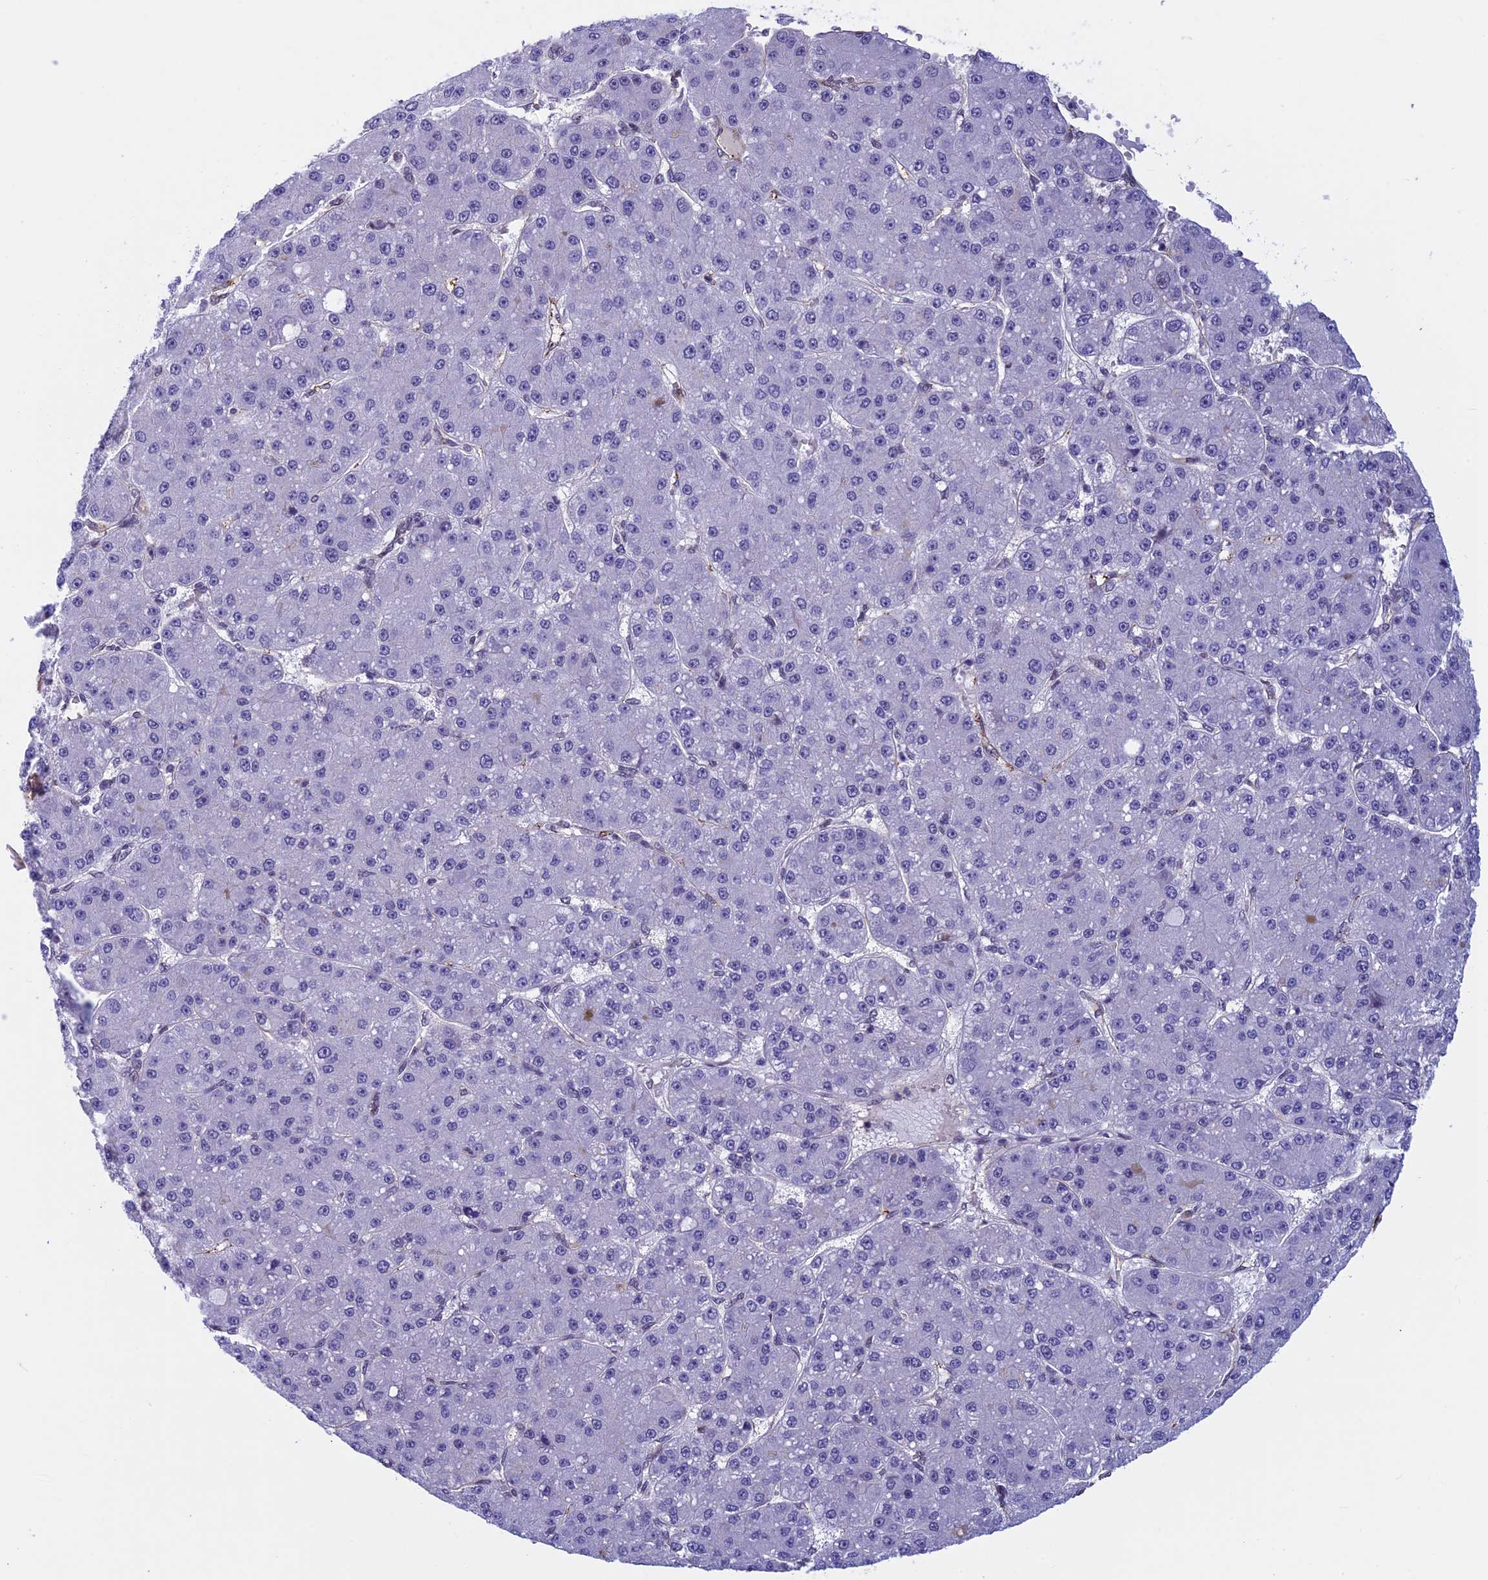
{"staining": {"intensity": "negative", "quantity": "none", "location": "none"}, "tissue": "liver cancer", "cell_type": "Tumor cells", "image_type": "cancer", "snomed": [{"axis": "morphology", "description": "Carcinoma, Hepatocellular, NOS"}, {"axis": "topography", "description": "Liver"}], "caption": "A histopathology image of human liver cancer is negative for staining in tumor cells.", "gene": "NIPBL", "patient": {"sex": "male", "age": 67}}